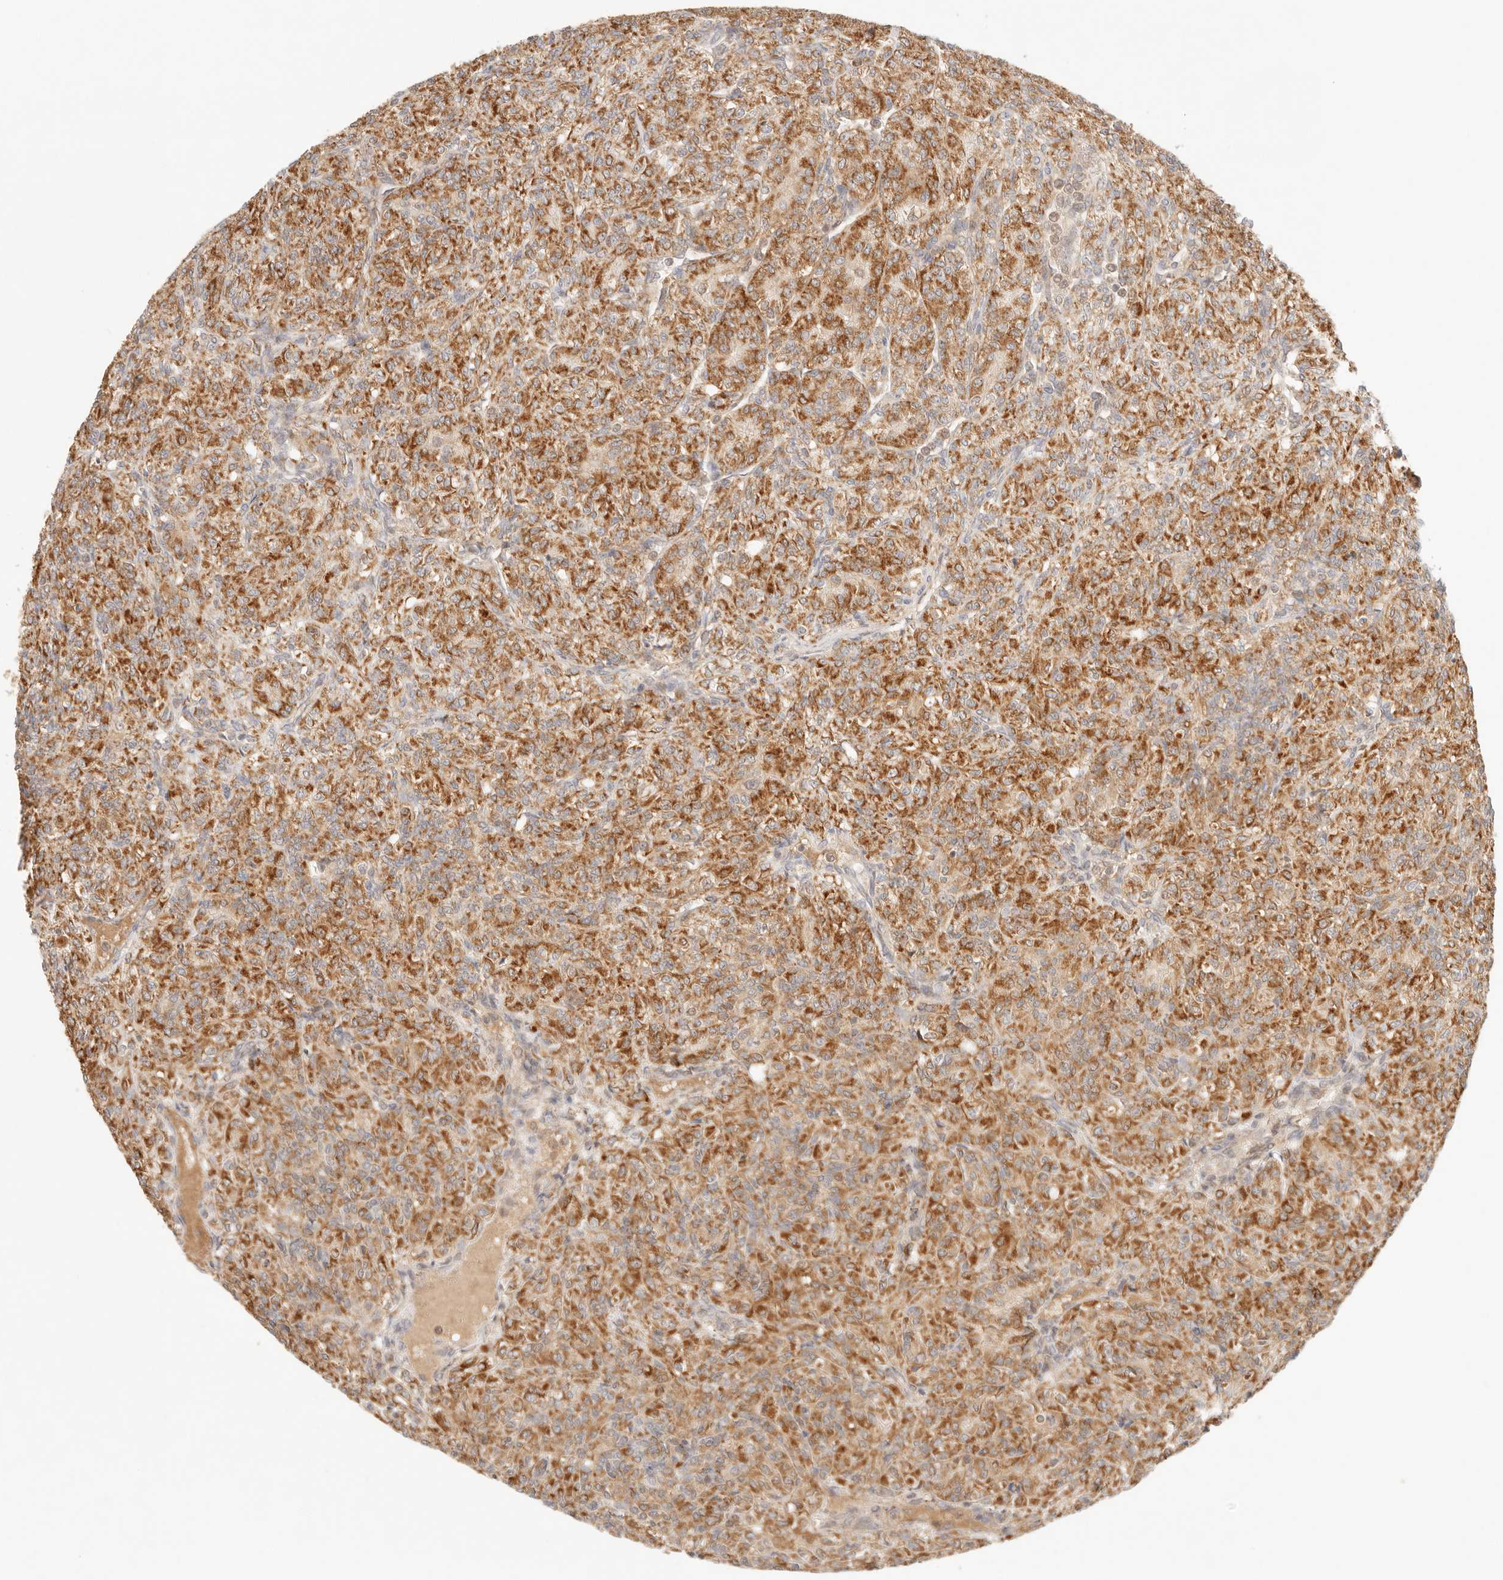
{"staining": {"intensity": "strong", "quantity": ">75%", "location": "cytoplasmic/membranous"}, "tissue": "renal cancer", "cell_type": "Tumor cells", "image_type": "cancer", "snomed": [{"axis": "morphology", "description": "Adenocarcinoma, NOS"}, {"axis": "topography", "description": "Kidney"}], "caption": "An image of human renal cancer (adenocarcinoma) stained for a protein exhibits strong cytoplasmic/membranous brown staining in tumor cells.", "gene": "COA6", "patient": {"sex": "male", "age": 77}}